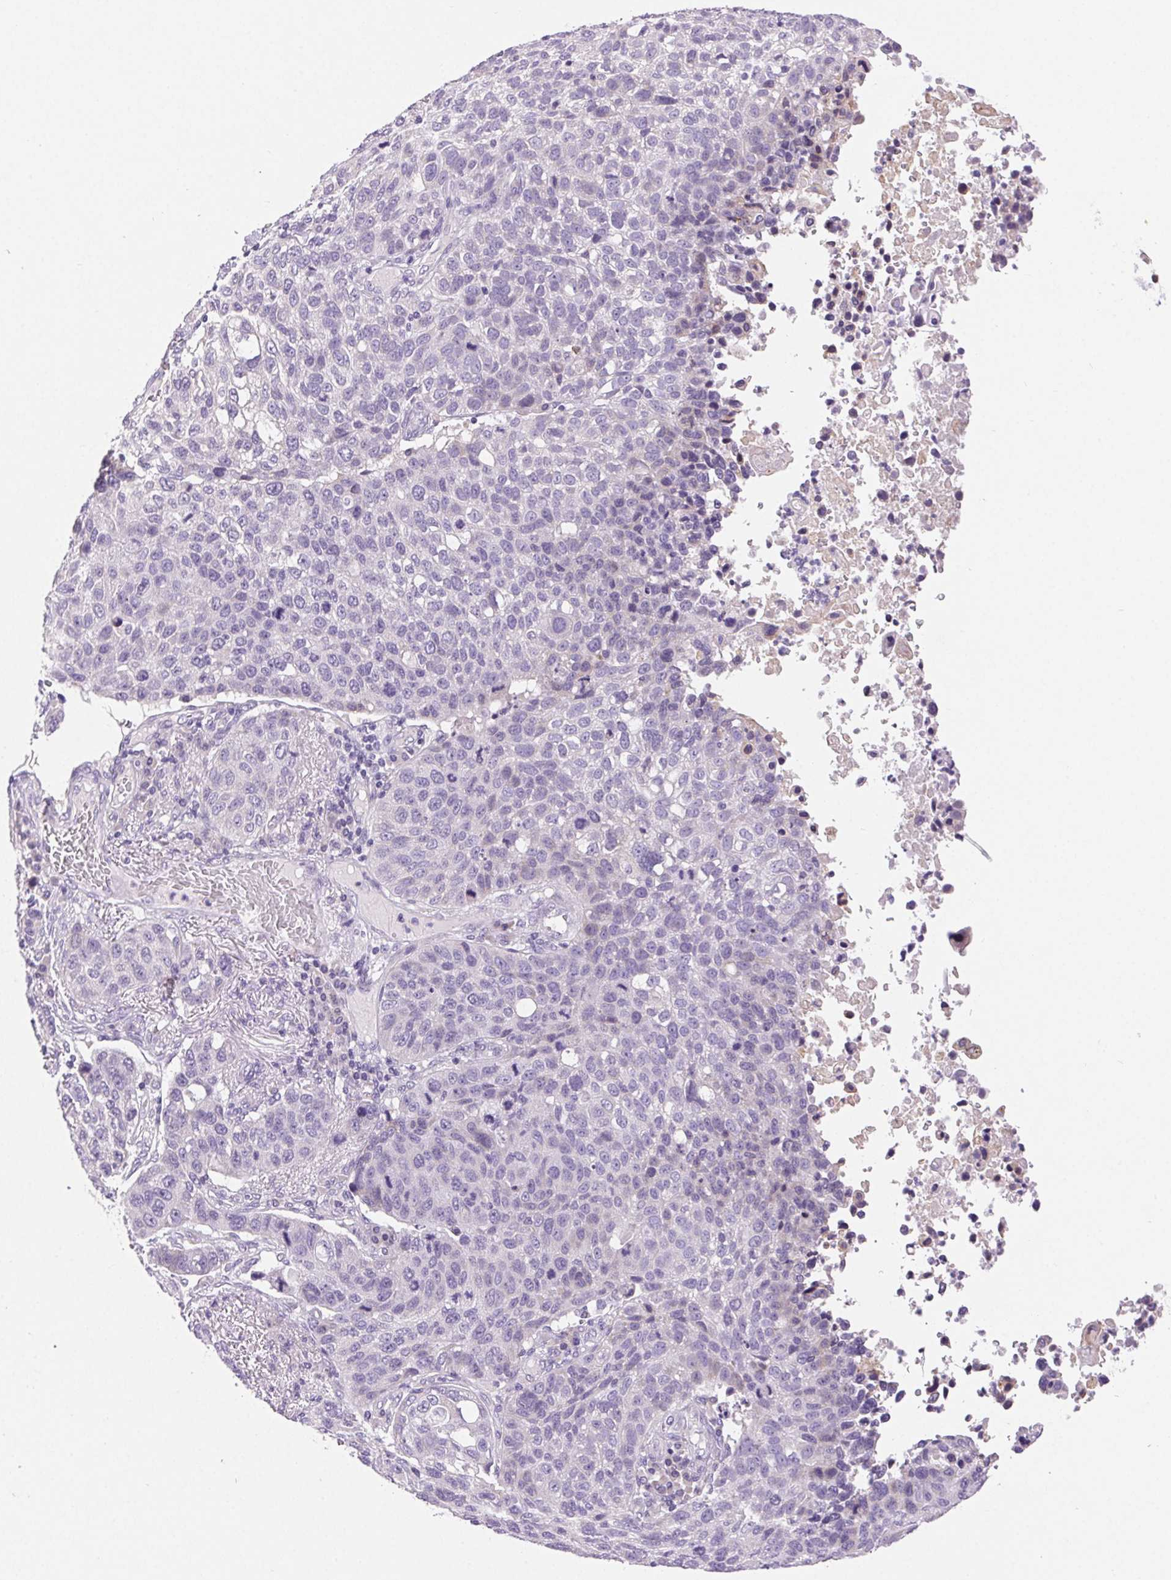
{"staining": {"intensity": "negative", "quantity": "none", "location": "none"}, "tissue": "lung cancer", "cell_type": "Tumor cells", "image_type": "cancer", "snomed": [{"axis": "morphology", "description": "Squamous cell carcinoma, NOS"}, {"axis": "topography", "description": "Lymph node"}, {"axis": "topography", "description": "Lung"}], "caption": "Photomicrograph shows no significant protein expression in tumor cells of lung cancer. (Brightfield microscopy of DAB immunohistochemistry (IHC) at high magnification).", "gene": "ARHGAP11B", "patient": {"sex": "male", "age": 61}}